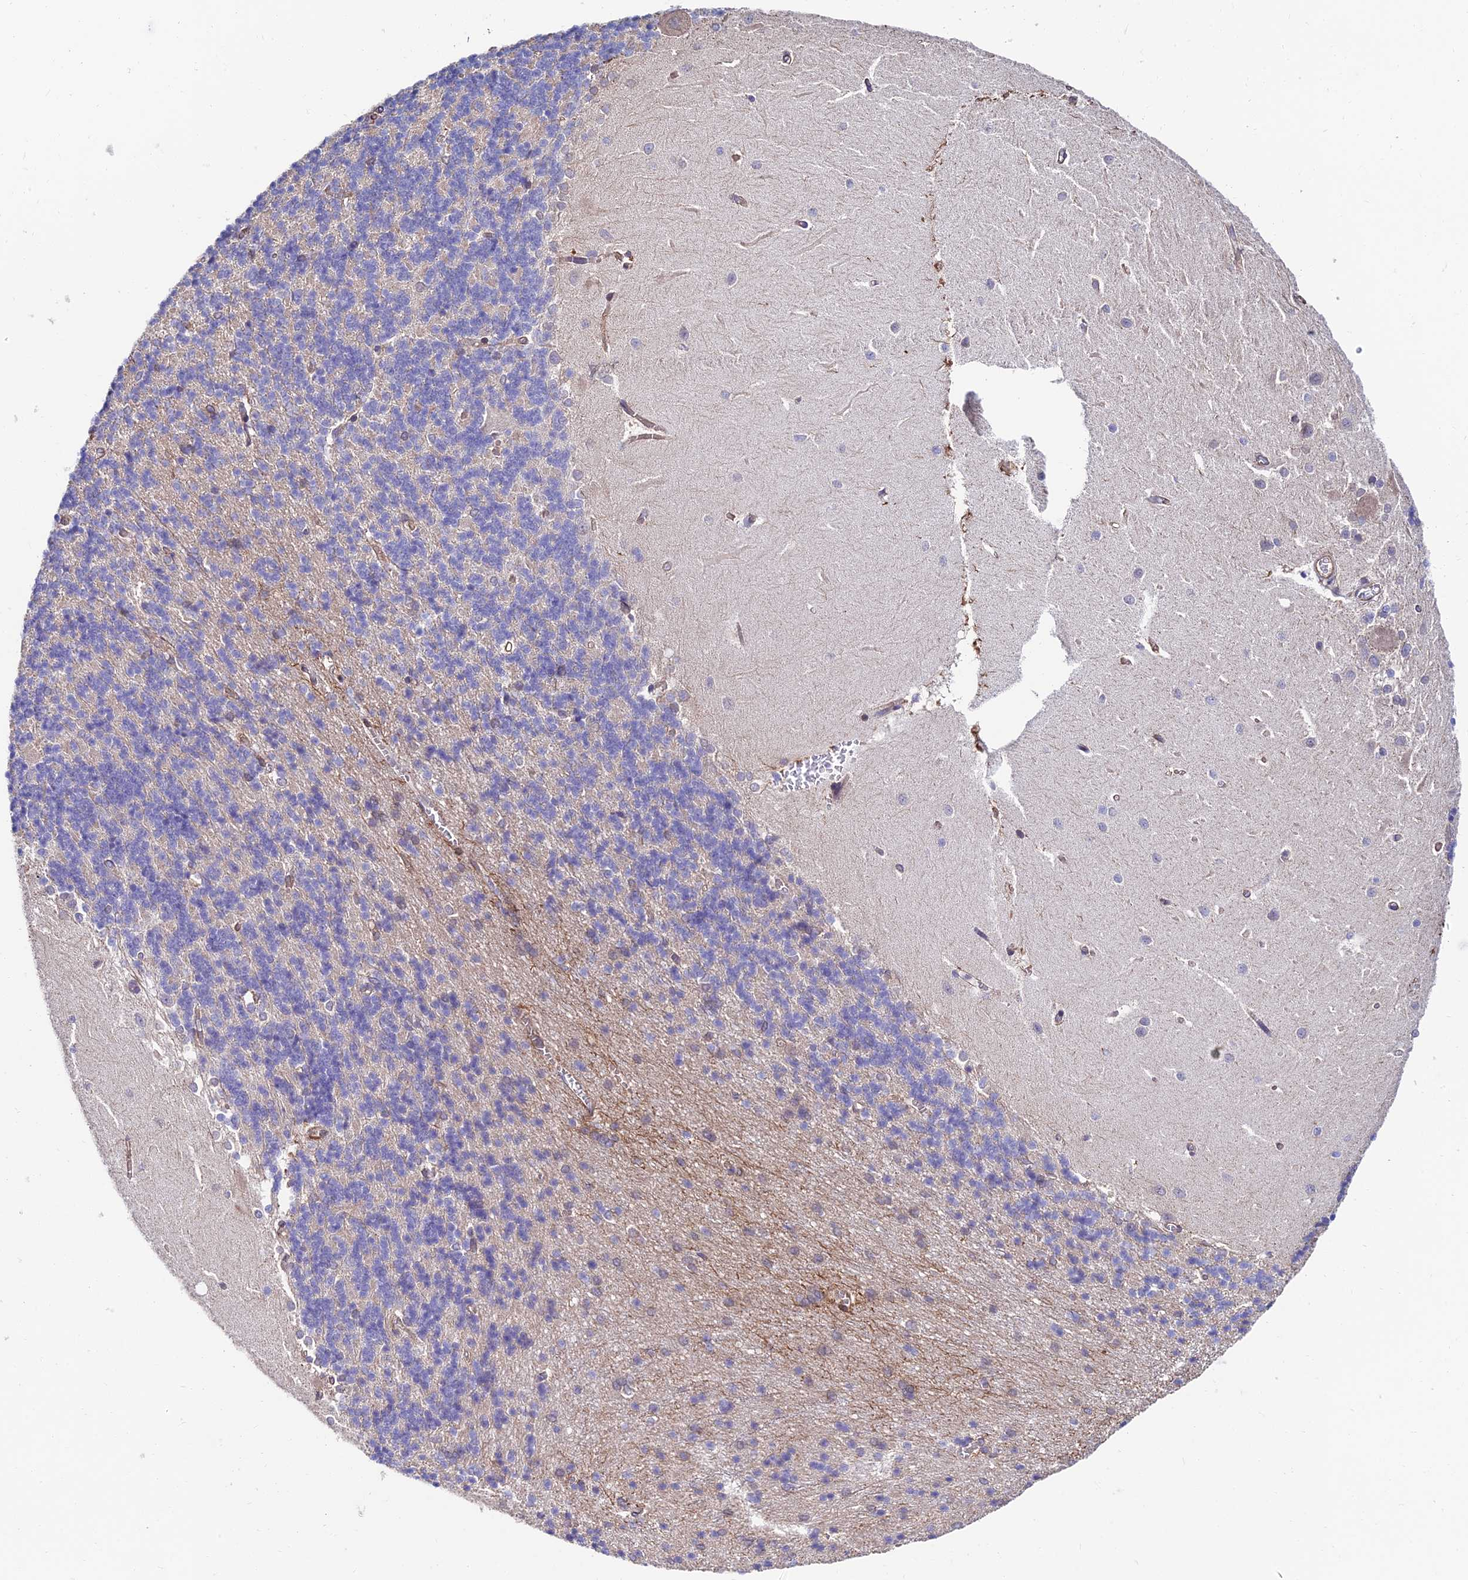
{"staining": {"intensity": "weak", "quantity": "<25%", "location": "cytoplasmic/membranous"}, "tissue": "cerebellum", "cell_type": "Cells in granular layer", "image_type": "normal", "snomed": [{"axis": "morphology", "description": "Normal tissue, NOS"}, {"axis": "topography", "description": "Cerebellum"}], "caption": "Human cerebellum stained for a protein using IHC displays no staining in cells in granular layer.", "gene": "EXOC3L4", "patient": {"sex": "male", "age": 37}}